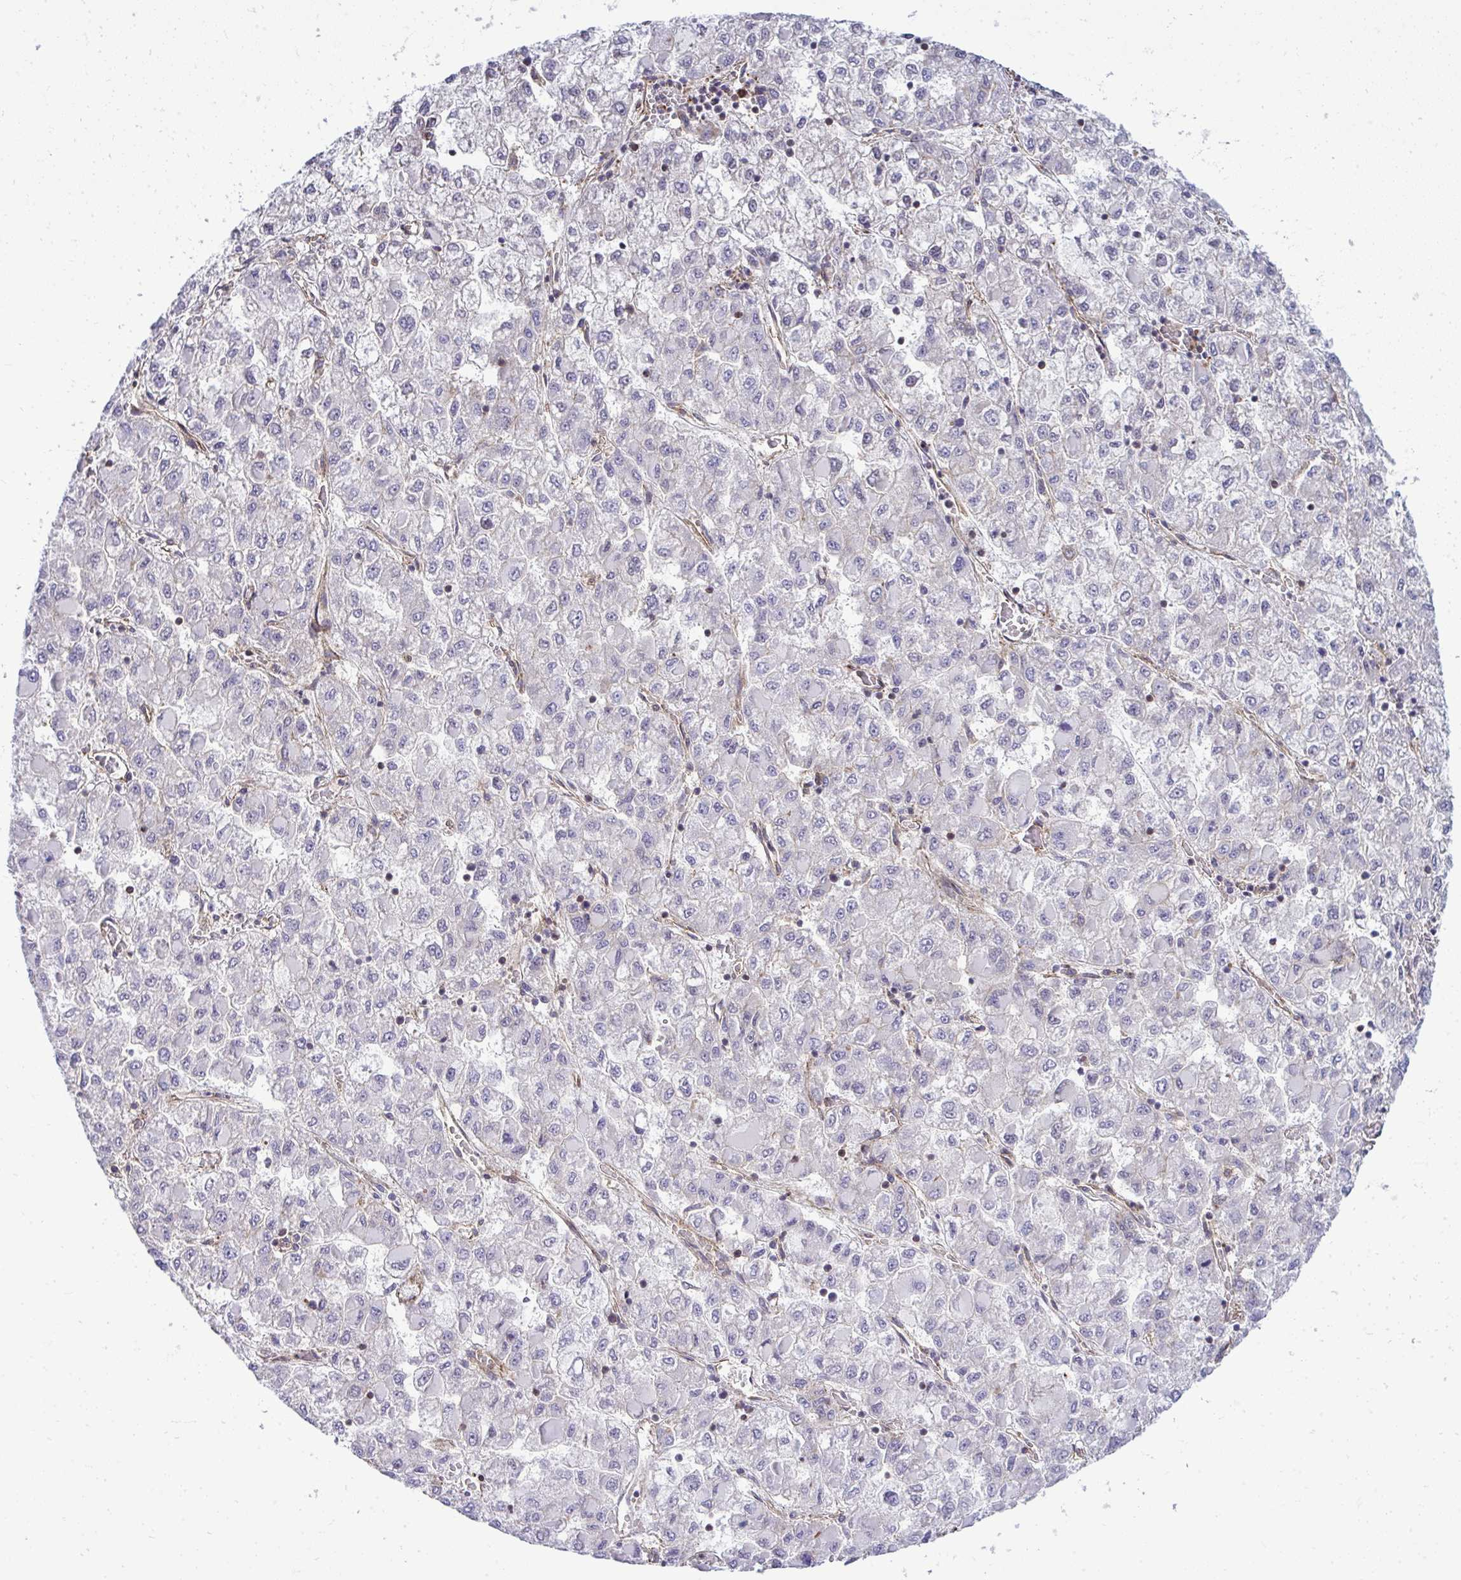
{"staining": {"intensity": "negative", "quantity": "none", "location": "none"}, "tissue": "liver cancer", "cell_type": "Tumor cells", "image_type": "cancer", "snomed": [{"axis": "morphology", "description": "Carcinoma, Hepatocellular, NOS"}, {"axis": "topography", "description": "Liver"}], "caption": "This micrograph is of hepatocellular carcinoma (liver) stained with IHC to label a protein in brown with the nuclei are counter-stained blue. There is no positivity in tumor cells.", "gene": "FUT10", "patient": {"sex": "male", "age": 40}}